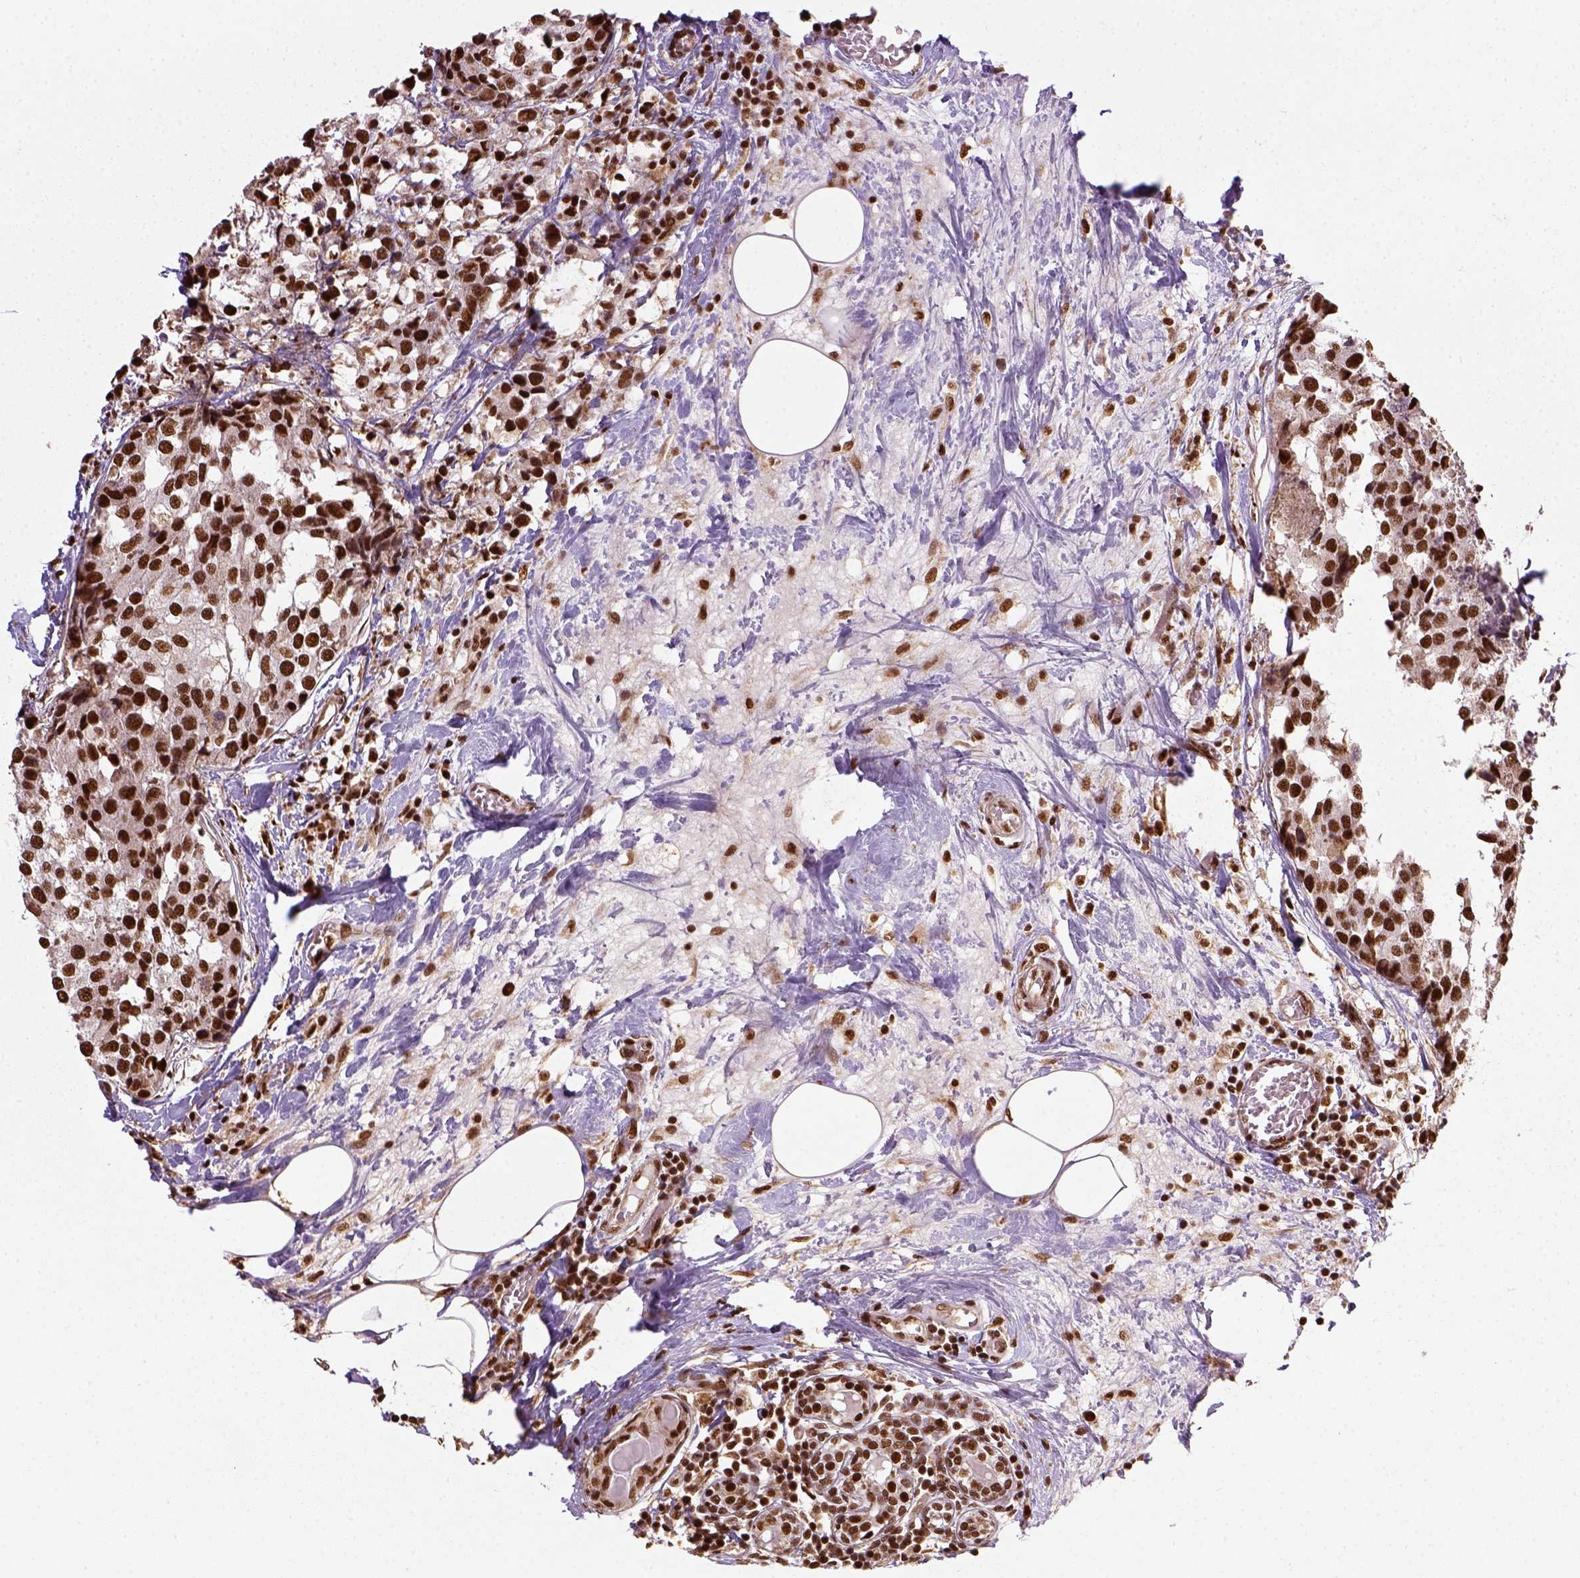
{"staining": {"intensity": "strong", "quantity": ">75%", "location": "nuclear"}, "tissue": "breast cancer", "cell_type": "Tumor cells", "image_type": "cancer", "snomed": [{"axis": "morphology", "description": "Lobular carcinoma"}, {"axis": "topography", "description": "Breast"}], "caption": "Breast cancer tissue shows strong nuclear positivity in approximately >75% of tumor cells", "gene": "CCAR1", "patient": {"sex": "female", "age": 59}}